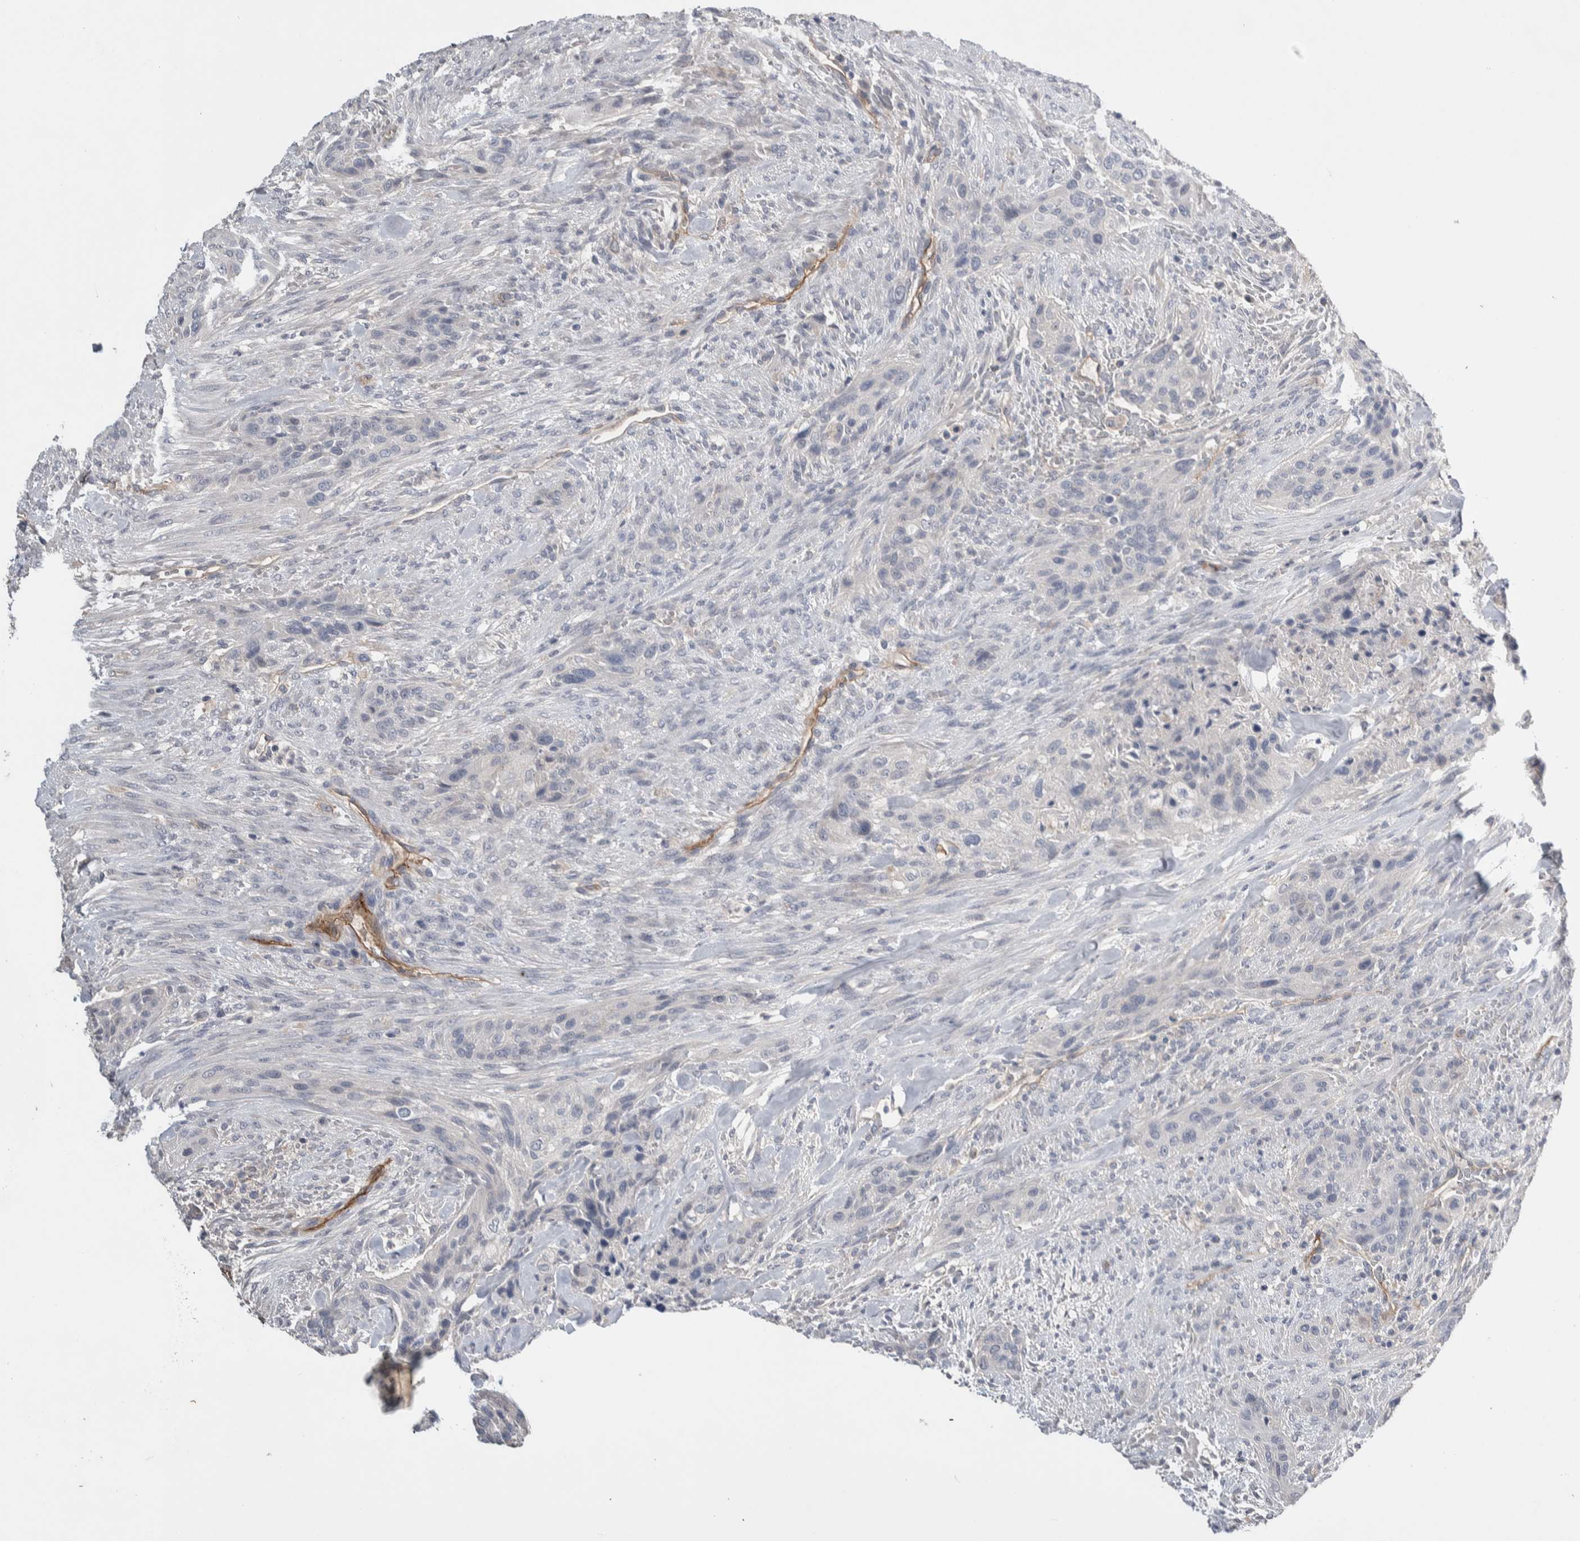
{"staining": {"intensity": "negative", "quantity": "none", "location": "none"}, "tissue": "urothelial cancer", "cell_type": "Tumor cells", "image_type": "cancer", "snomed": [{"axis": "morphology", "description": "Urothelial carcinoma, High grade"}, {"axis": "topography", "description": "Urinary bladder"}], "caption": "Tumor cells show no significant staining in high-grade urothelial carcinoma.", "gene": "CEP131", "patient": {"sex": "male", "age": 35}}